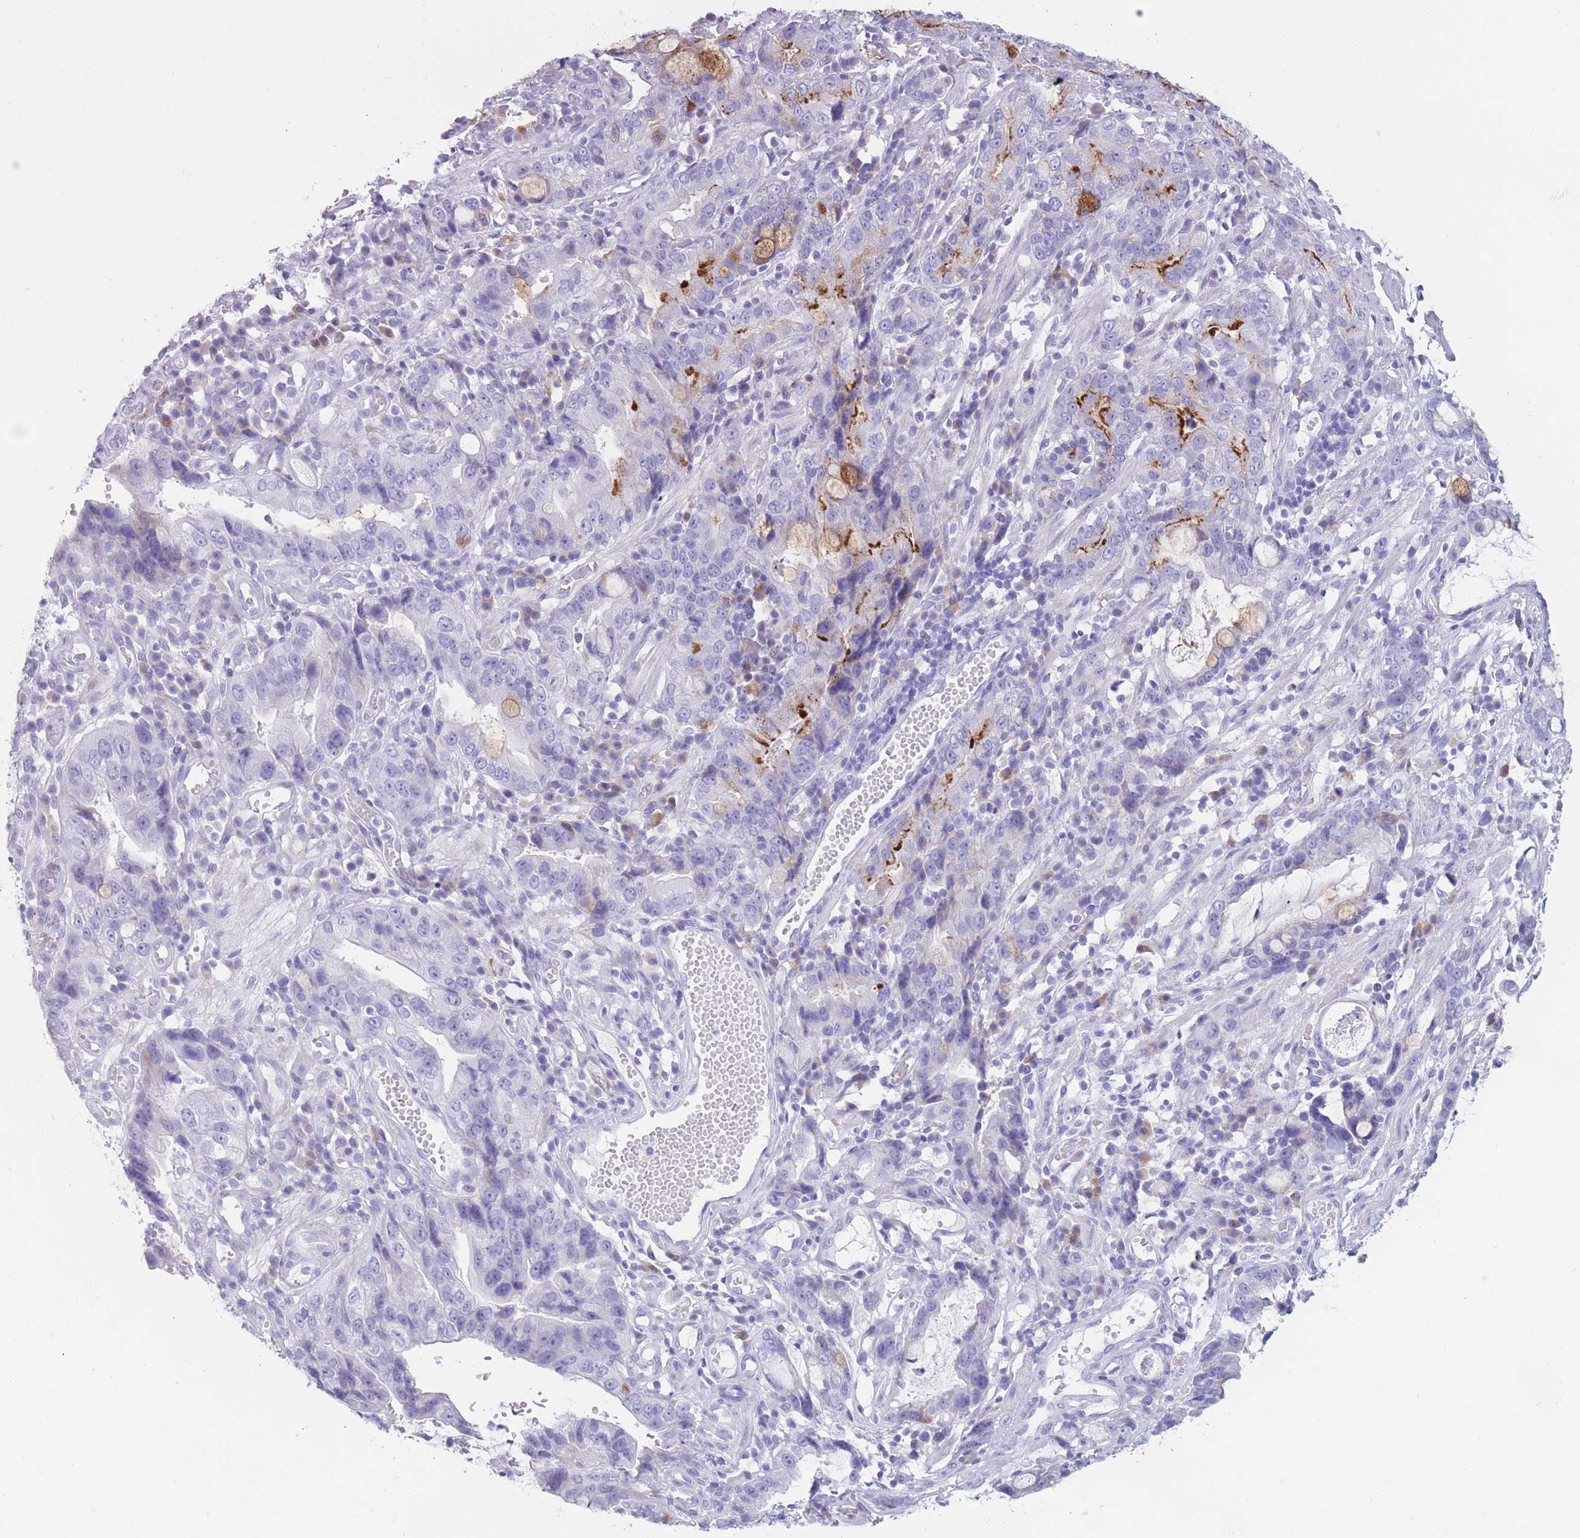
{"staining": {"intensity": "strong", "quantity": "<25%", "location": "cytoplasmic/membranous"}, "tissue": "stomach cancer", "cell_type": "Tumor cells", "image_type": "cancer", "snomed": [{"axis": "morphology", "description": "Adenocarcinoma, NOS"}, {"axis": "topography", "description": "Stomach"}], "caption": "Tumor cells exhibit medium levels of strong cytoplasmic/membranous expression in approximately <25% of cells in stomach cancer (adenocarcinoma).", "gene": "COL27A1", "patient": {"sex": "male", "age": 55}}